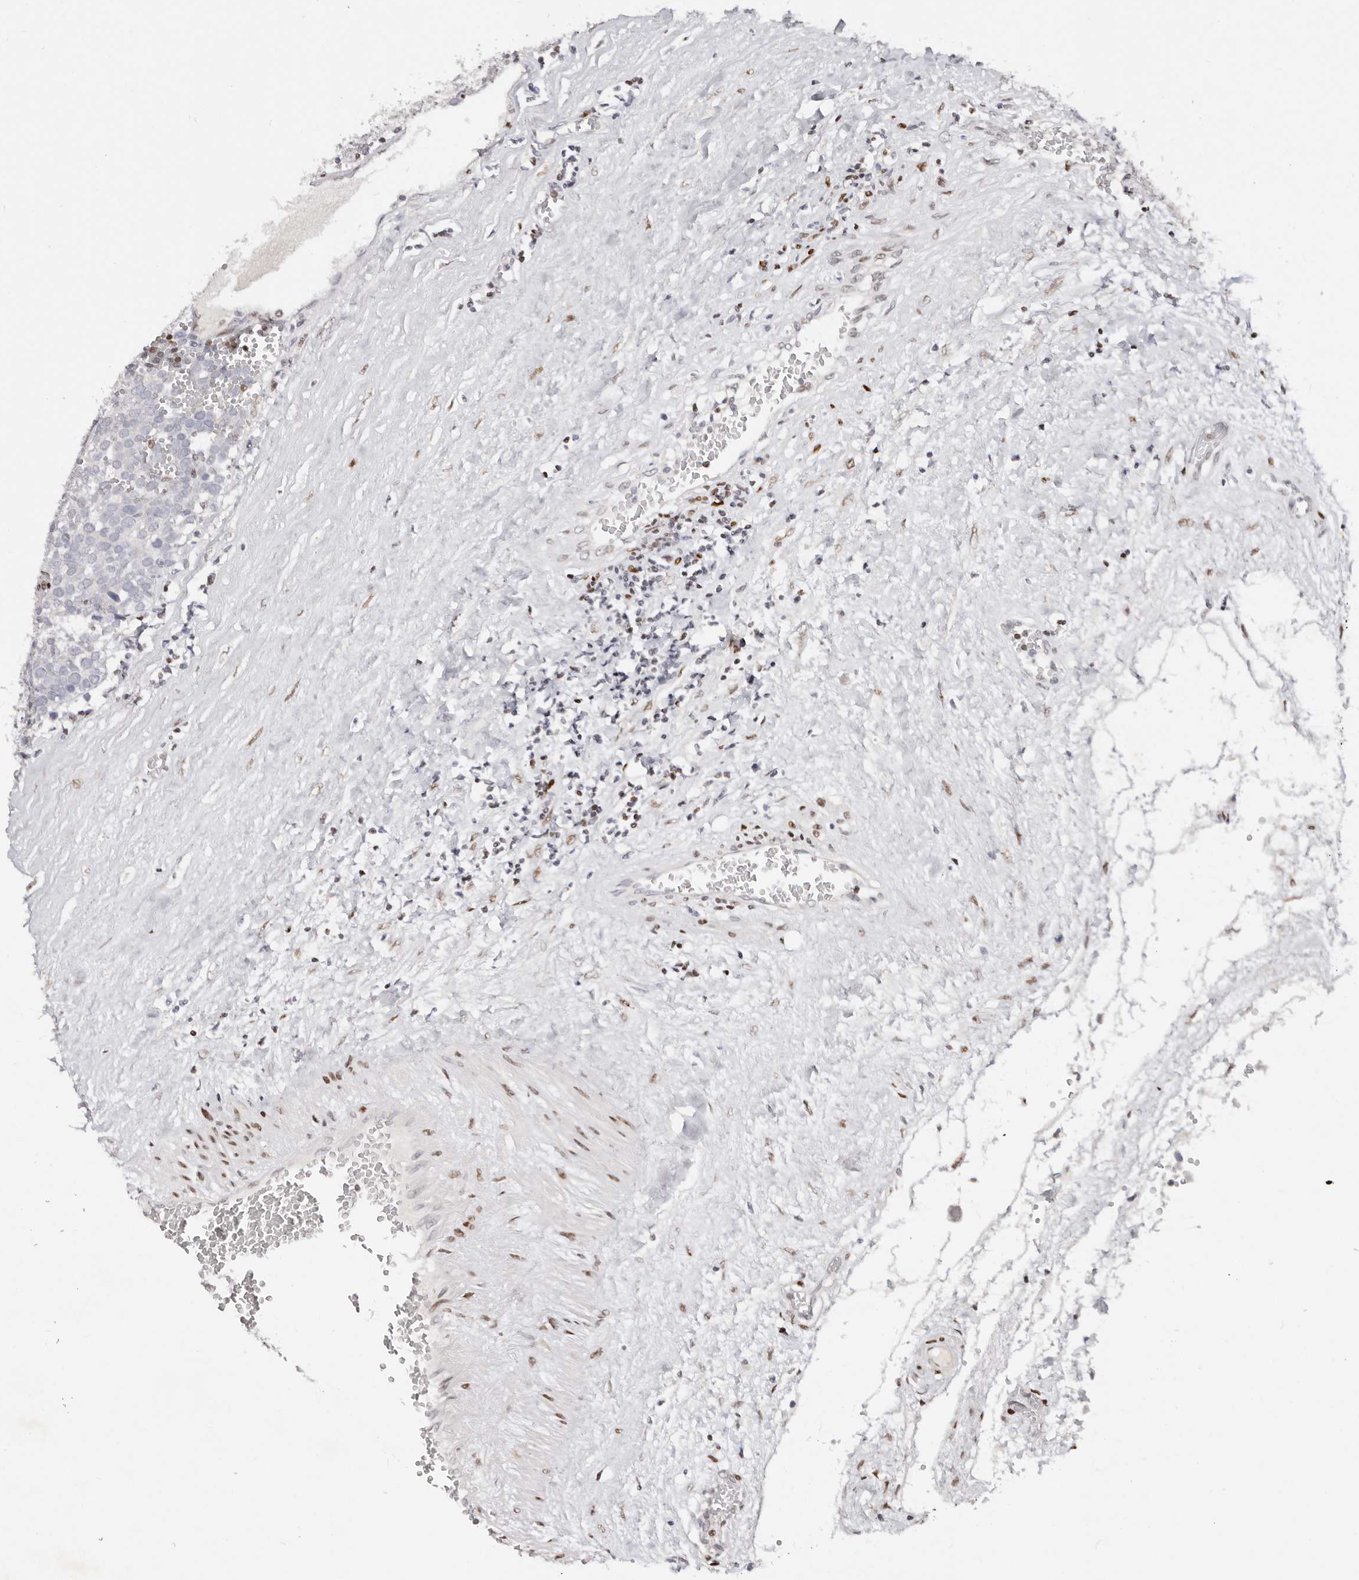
{"staining": {"intensity": "negative", "quantity": "none", "location": "none"}, "tissue": "testis cancer", "cell_type": "Tumor cells", "image_type": "cancer", "snomed": [{"axis": "morphology", "description": "Seminoma, NOS"}, {"axis": "topography", "description": "Testis"}], "caption": "High magnification brightfield microscopy of testis seminoma stained with DAB (brown) and counterstained with hematoxylin (blue): tumor cells show no significant expression.", "gene": "IQGAP3", "patient": {"sex": "male", "age": 71}}